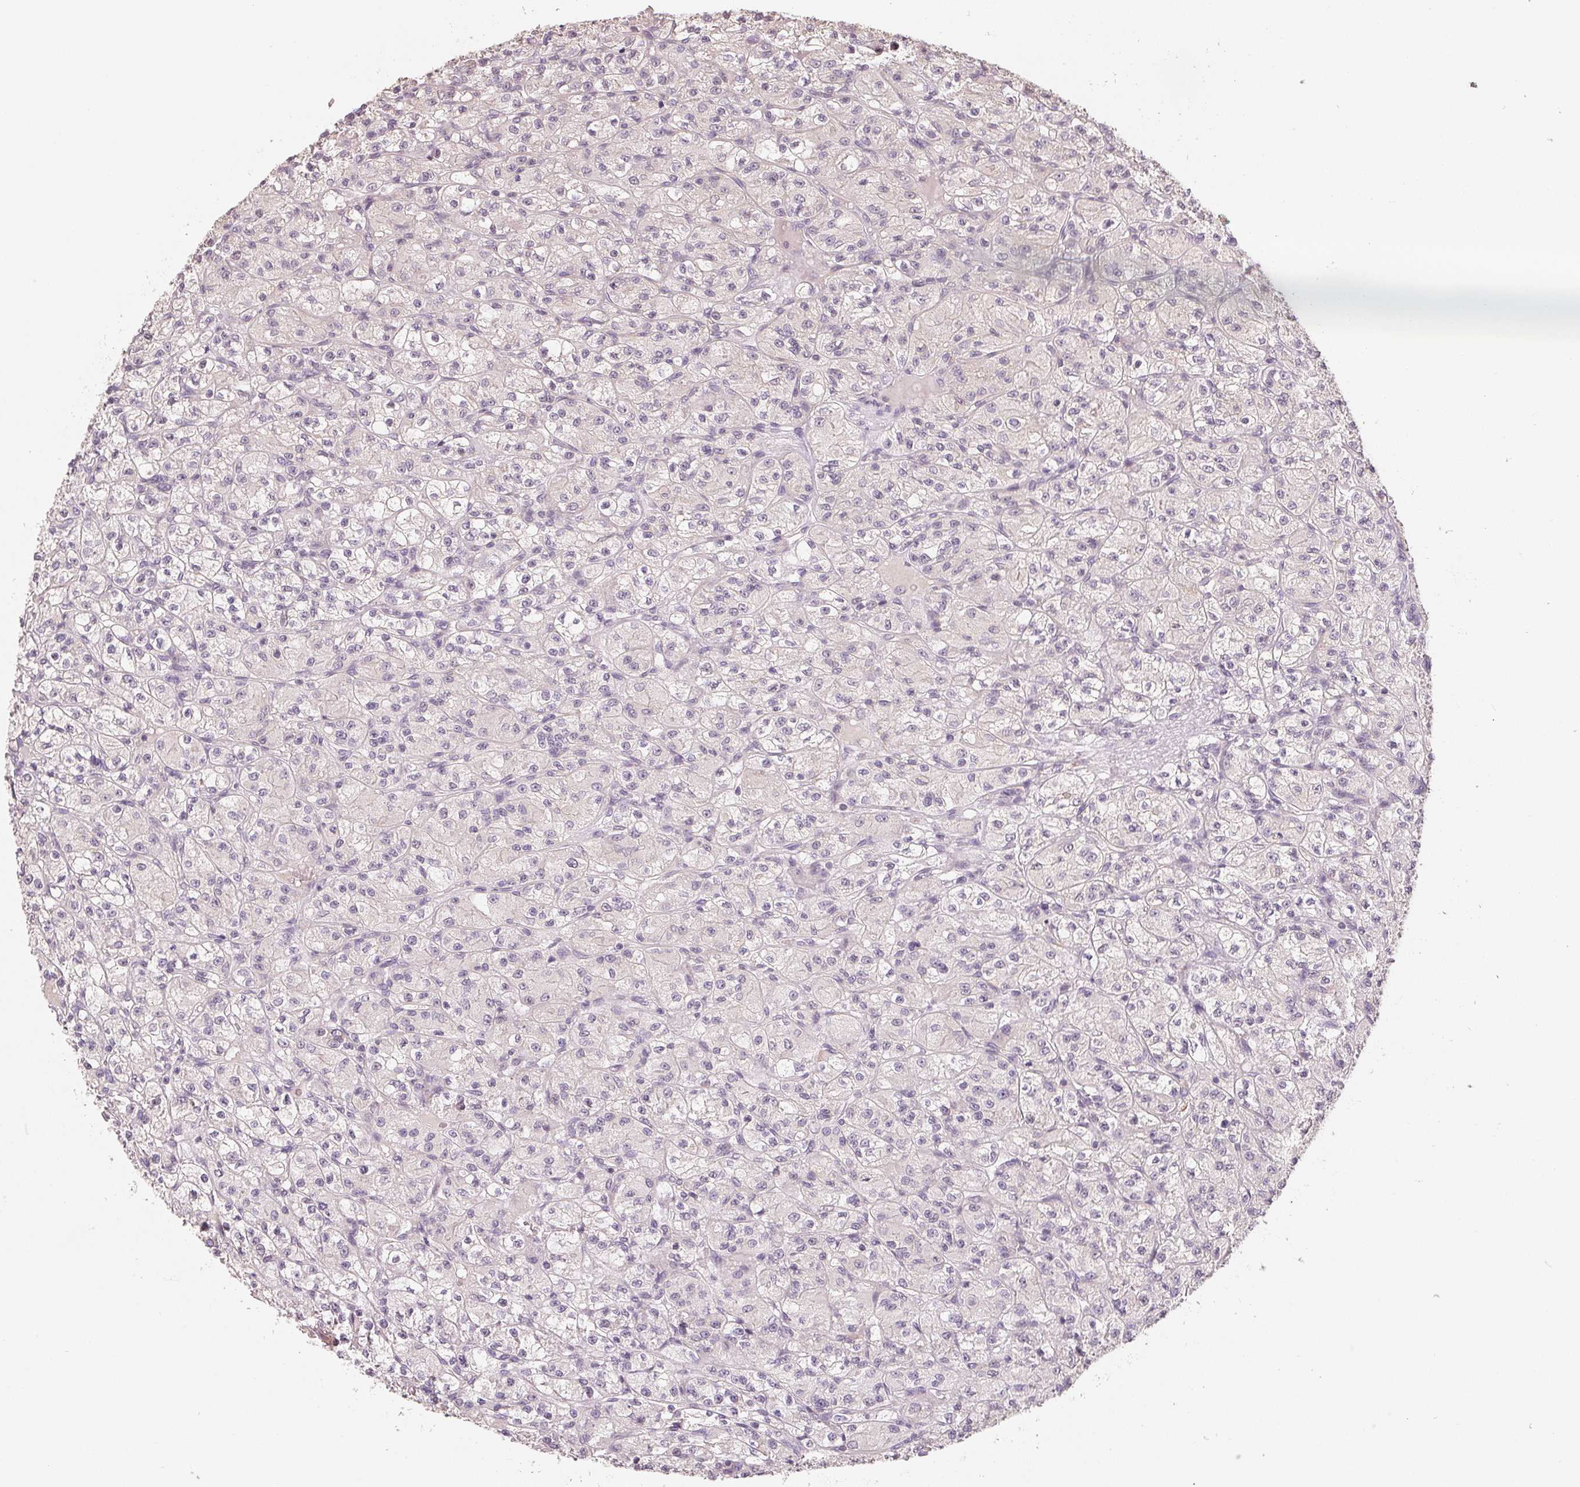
{"staining": {"intensity": "negative", "quantity": "none", "location": "none"}, "tissue": "renal cancer", "cell_type": "Tumor cells", "image_type": "cancer", "snomed": [{"axis": "morphology", "description": "Adenocarcinoma, NOS"}, {"axis": "topography", "description": "Kidney"}], "caption": "Tumor cells are negative for protein expression in human renal adenocarcinoma.", "gene": "AQP8", "patient": {"sex": "female", "age": 70}}